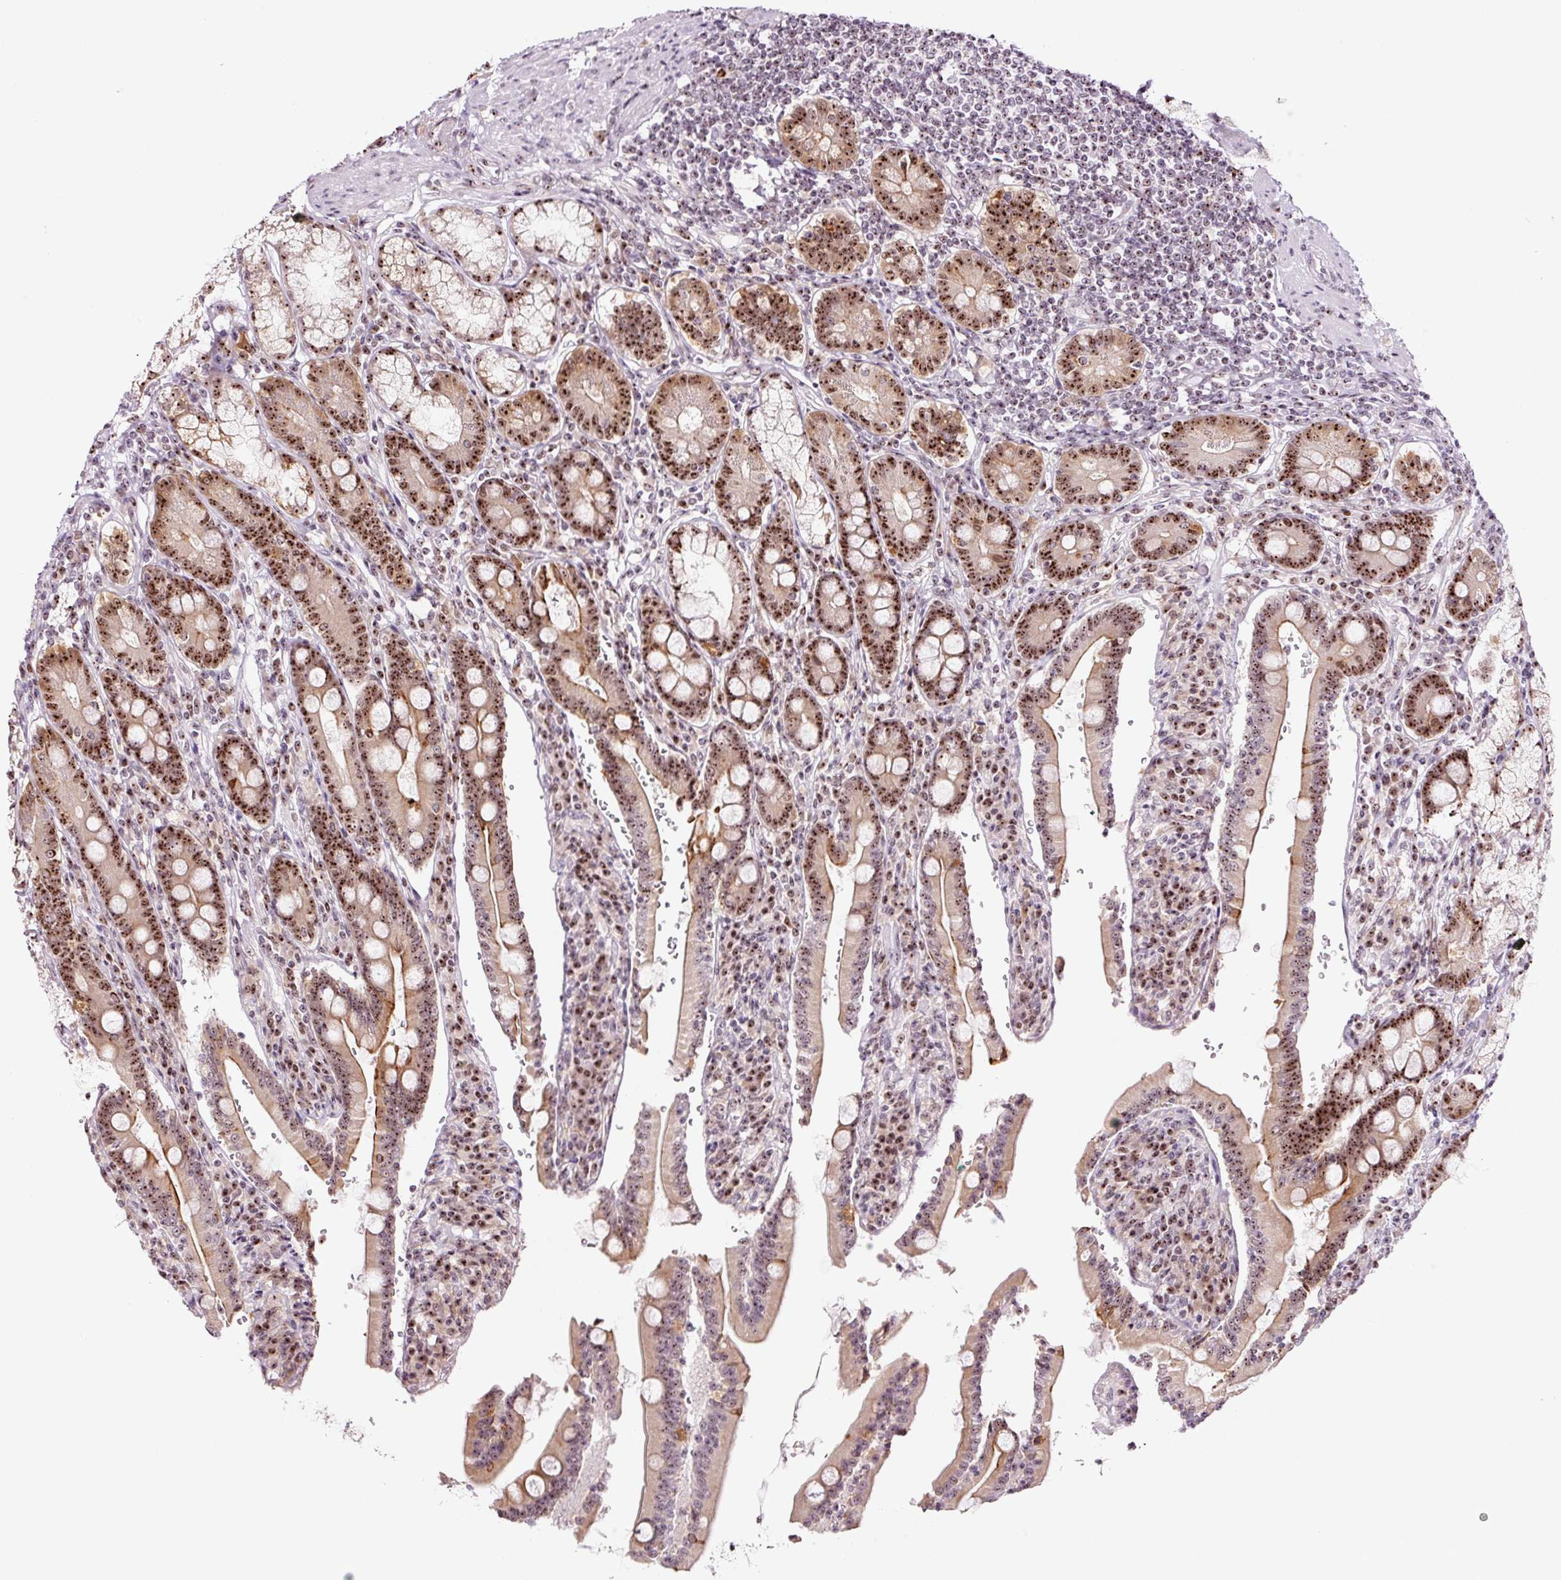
{"staining": {"intensity": "strong", "quantity": ">75%", "location": "cytoplasmic/membranous,nuclear"}, "tissue": "duodenum", "cell_type": "Glandular cells", "image_type": "normal", "snomed": [{"axis": "morphology", "description": "Normal tissue, NOS"}, {"axis": "topography", "description": "Duodenum"}], "caption": "Immunohistochemistry (IHC) (DAB (3,3'-diaminobenzidine)) staining of unremarkable human duodenum reveals strong cytoplasmic/membranous,nuclear protein positivity in about >75% of glandular cells. (DAB (3,3'-diaminobenzidine) = brown stain, brightfield microscopy at high magnification).", "gene": "GNL3", "patient": {"sex": "female", "age": 67}}